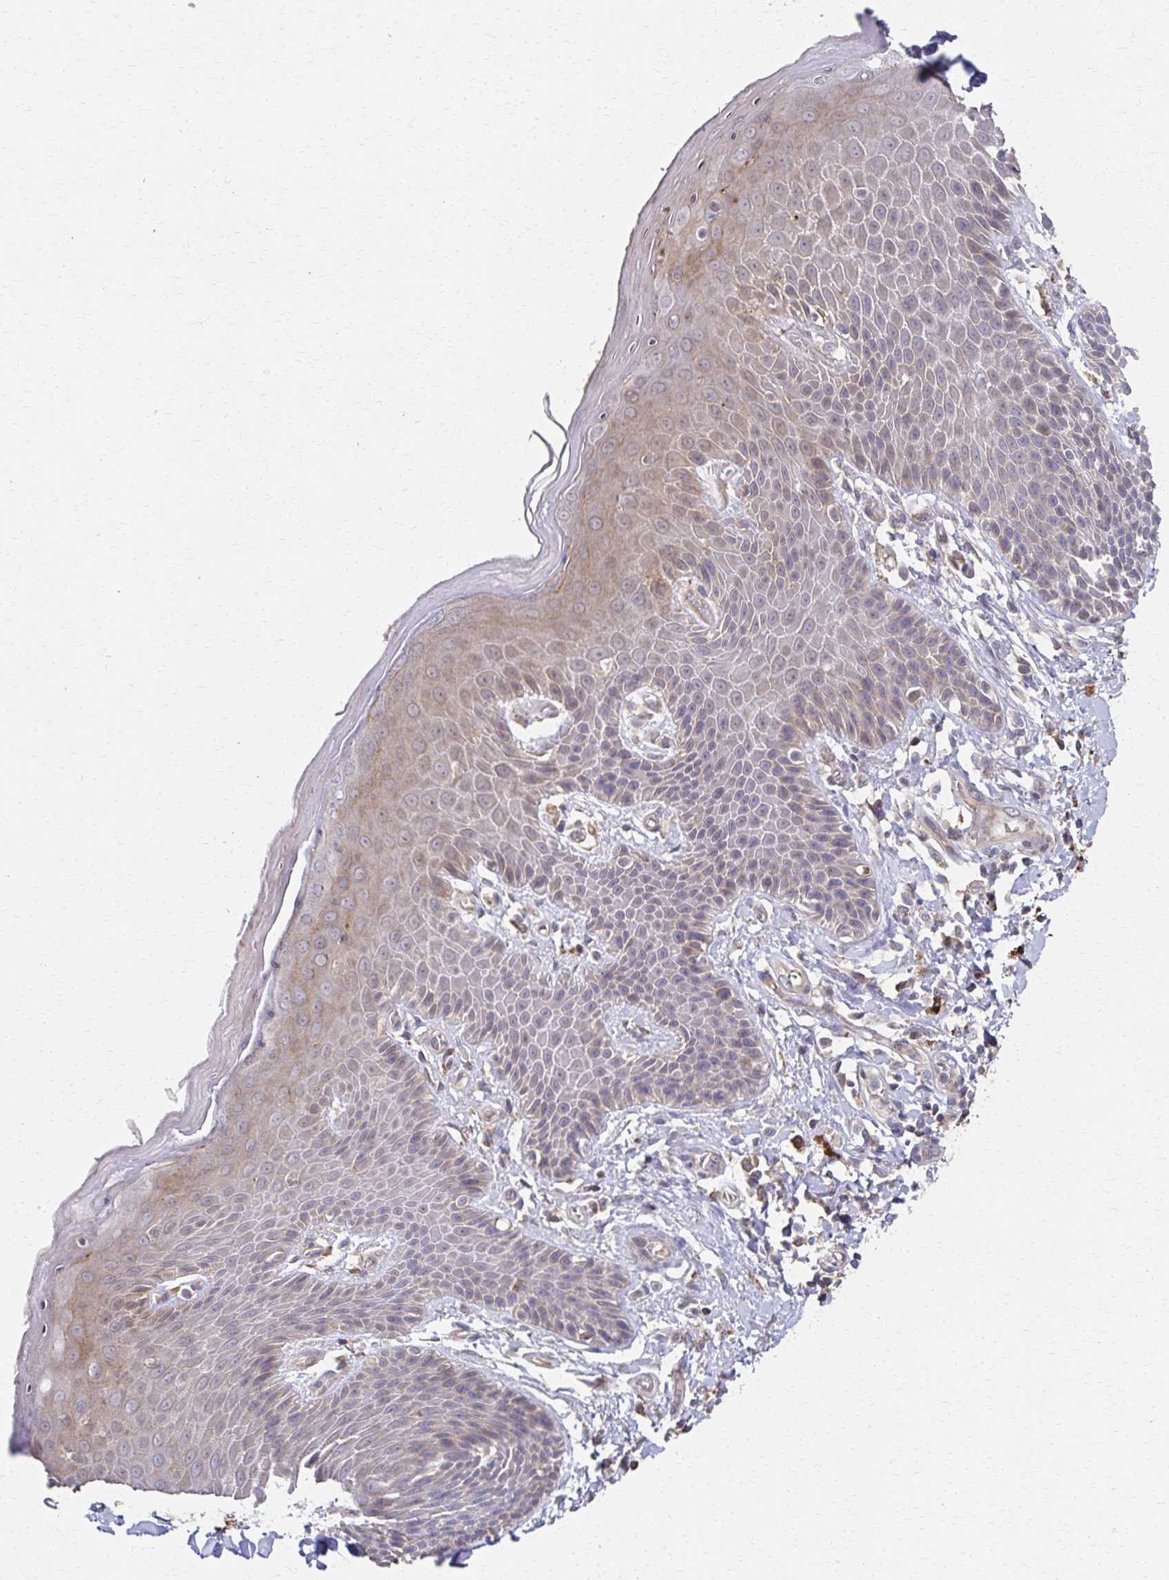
{"staining": {"intensity": "weak", "quantity": "<25%", "location": "cytoplasmic/membranous"}, "tissue": "skin", "cell_type": "Epidermal cells", "image_type": "normal", "snomed": [{"axis": "morphology", "description": "Normal tissue, NOS"}, {"axis": "topography", "description": "Anal"}, {"axis": "topography", "description": "Peripheral nerve tissue"}], "caption": "This micrograph is of unremarkable skin stained with immunohistochemistry (IHC) to label a protein in brown with the nuclei are counter-stained blue. There is no expression in epidermal cells. (DAB (3,3'-diaminobenzidine) immunohistochemistry (IHC) with hematoxylin counter stain).", "gene": "EOLA1", "patient": {"sex": "male", "age": 51}}